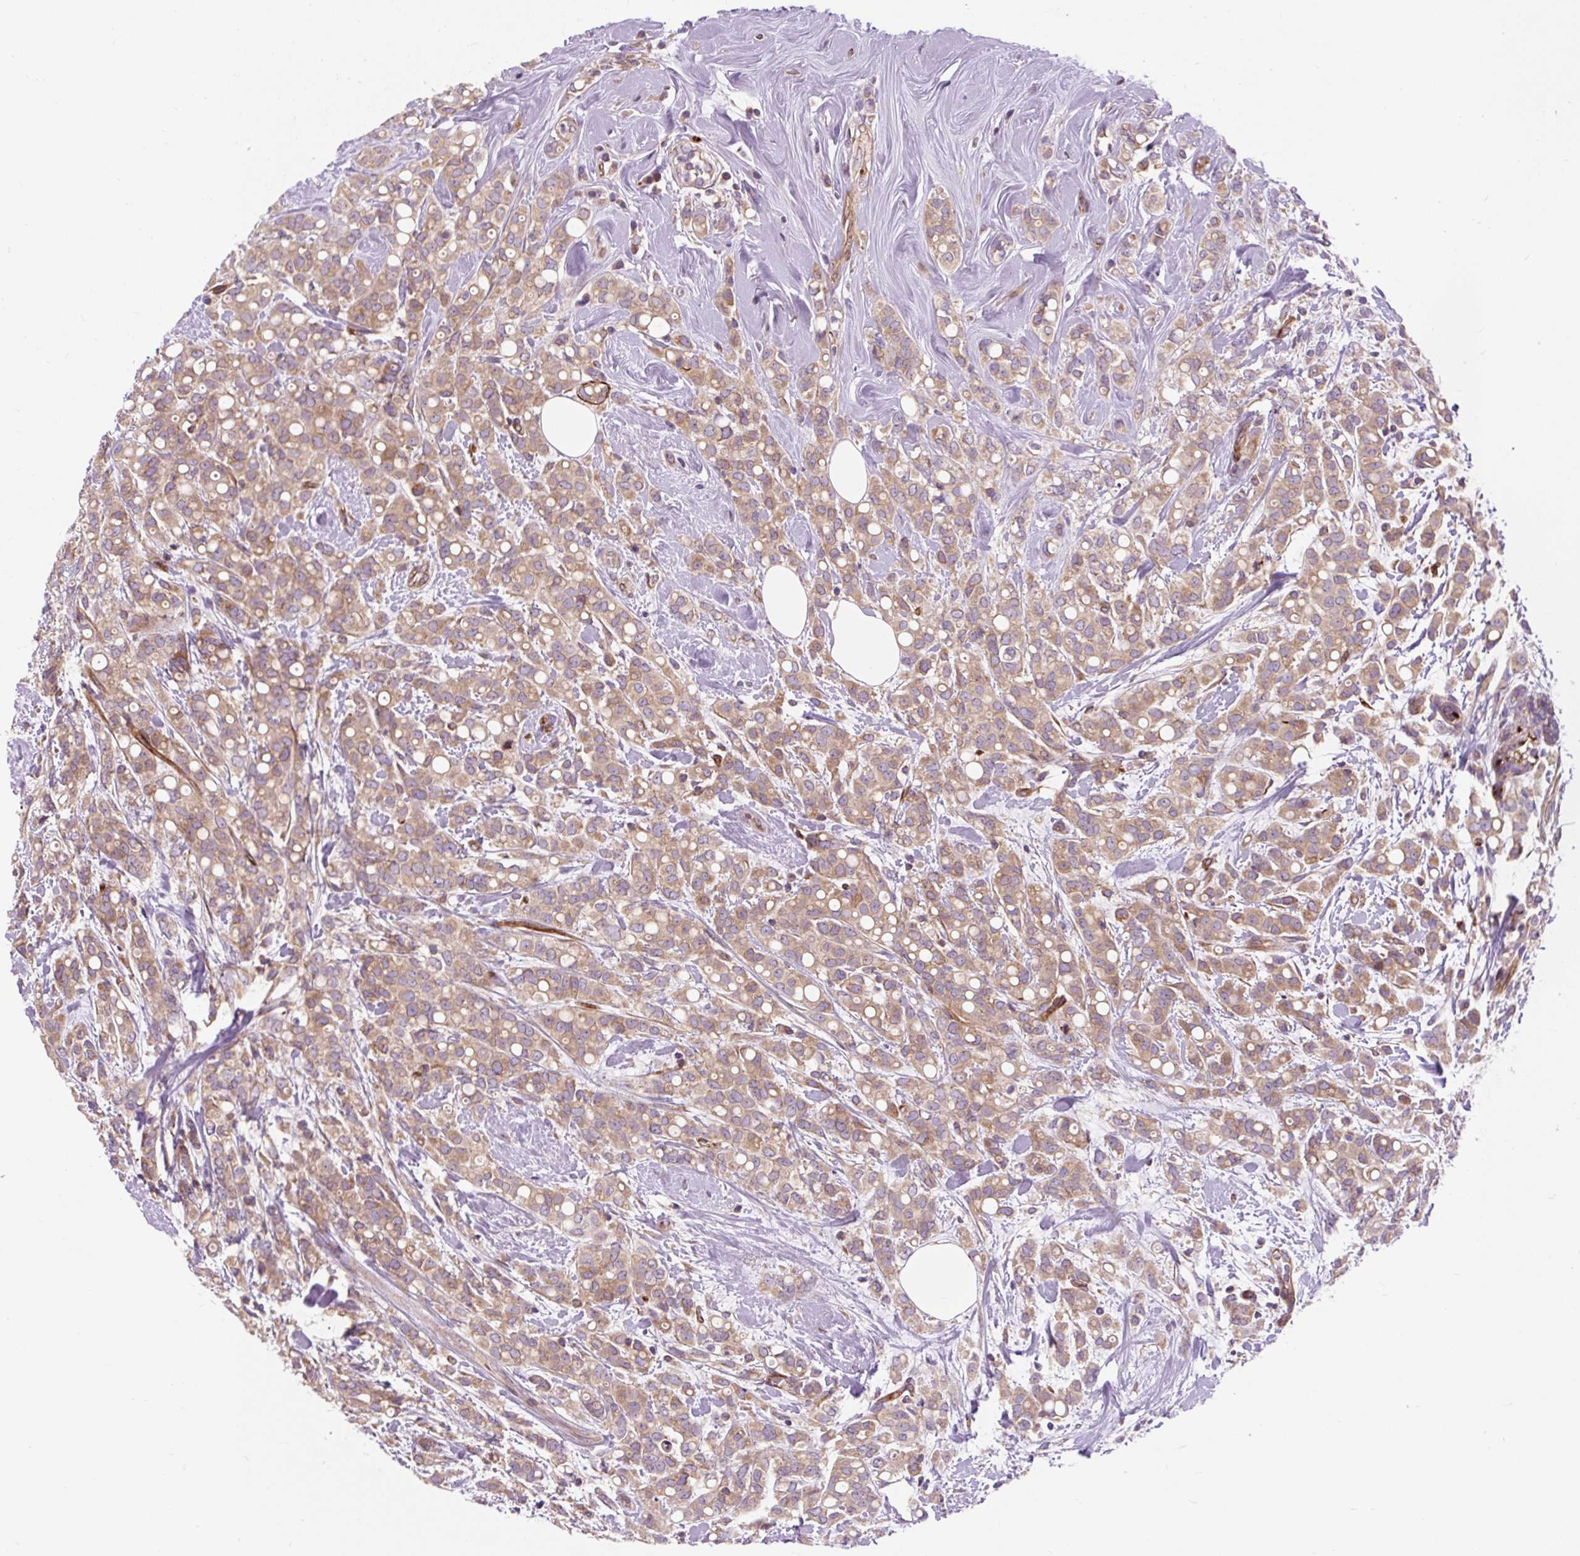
{"staining": {"intensity": "moderate", "quantity": ">75%", "location": "cytoplasmic/membranous"}, "tissue": "breast cancer", "cell_type": "Tumor cells", "image_type": "cancer", "snomed": [{"axis": "morphology", "description": "Lobular carcinoma"}, {"axis": "topography", "description": "Breast"}], "caption": "Immunohistochemical staining of lobular carcinoma (breast) shows medium levels of moderate cytoplasmic/membranous staining in approximately >75% of tumor cells. The protein of interest is stained brown, and the nuclei are stained in blue (DAB IHC with brightfield microscopy, high magnification).", "gene": "PCDHGB3", "patient": {"sex": "female", "age": 68}}